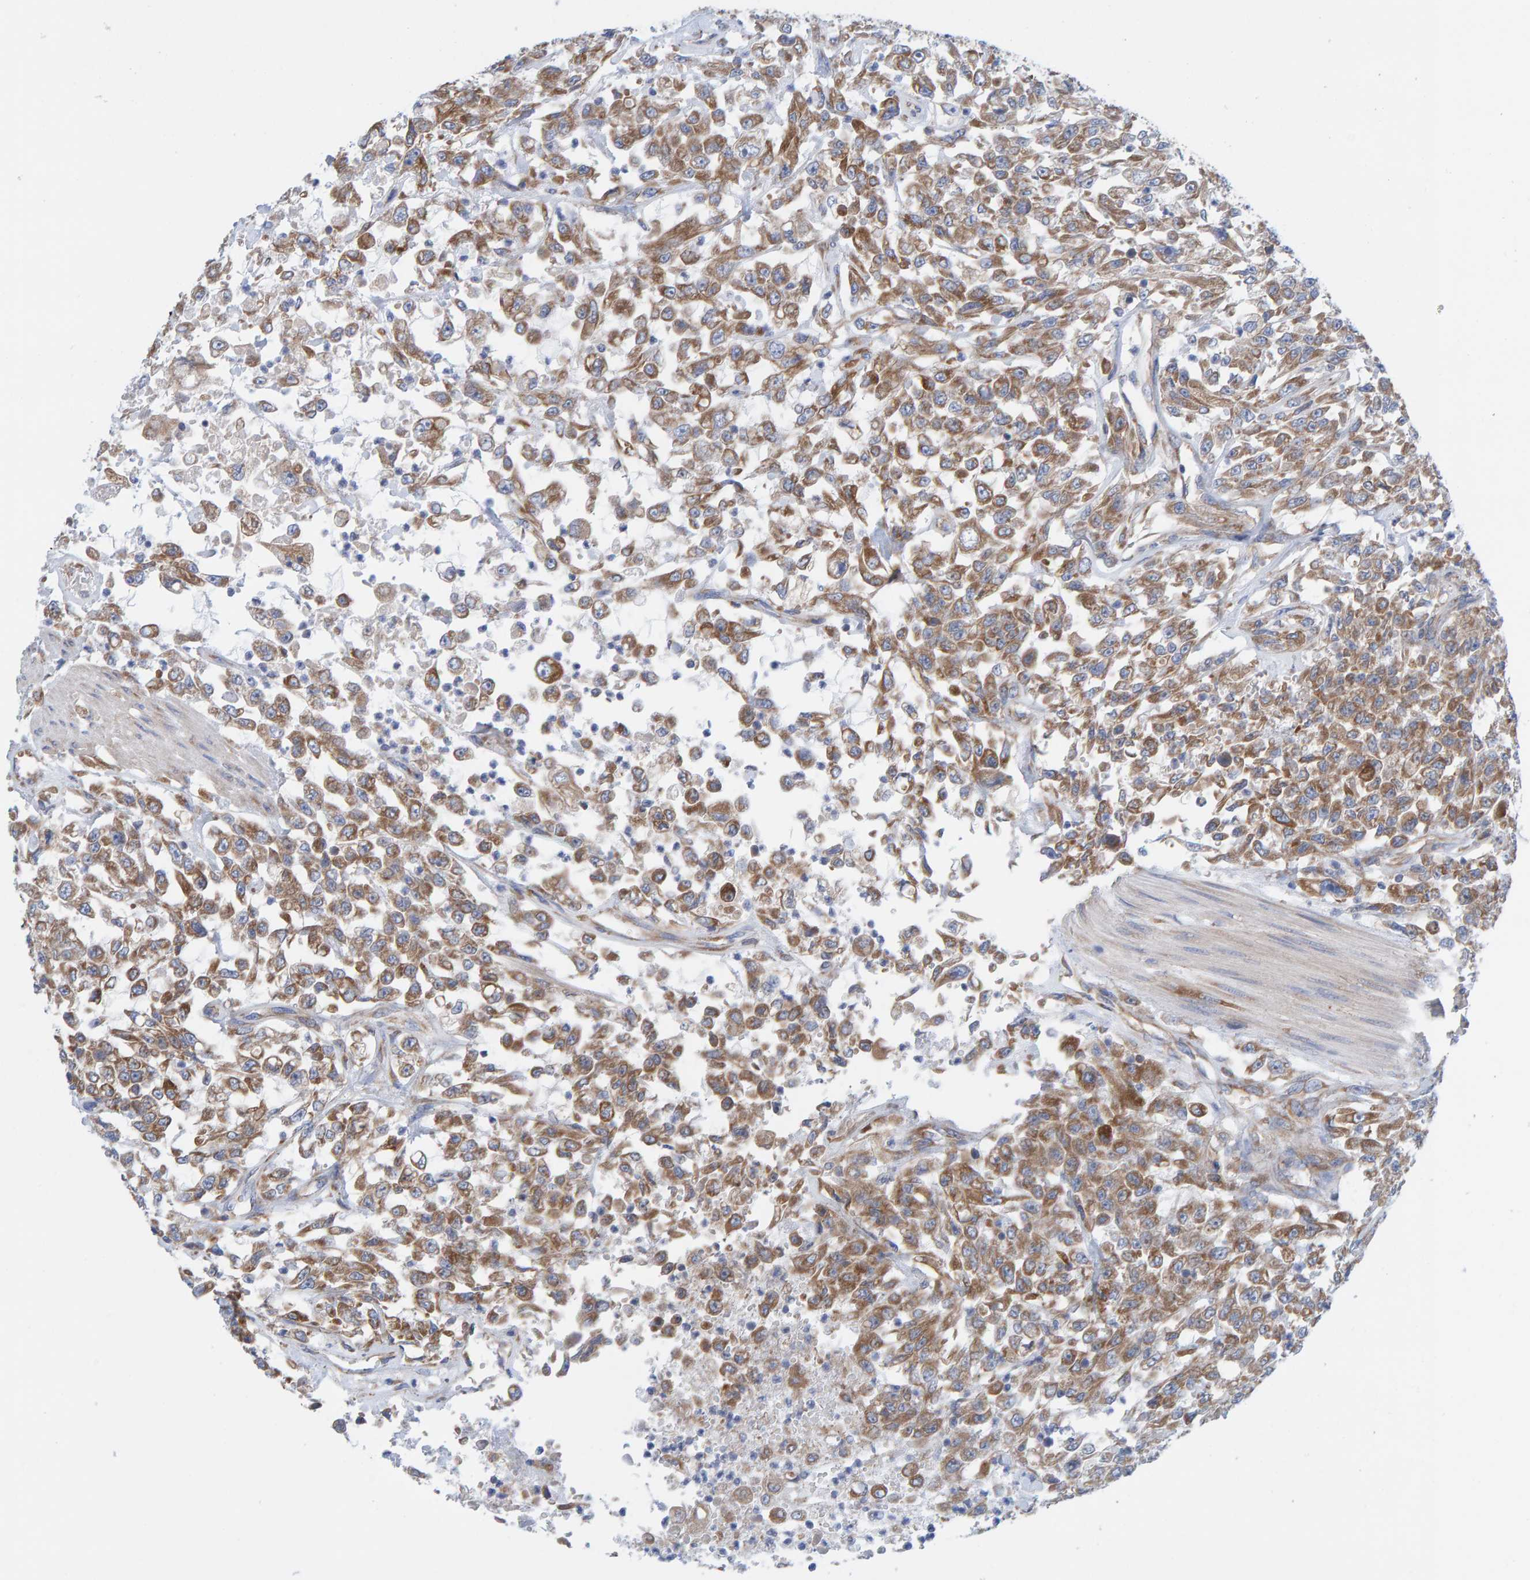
{"staining": {"intensity": "moderate", "quantity": ">75%", "location": "cytoplasmic/membranous"}, "tissue": "urothelial cancer", "cell_type": "Tumor cells", "image_type": "cancer", "snomed": [{"axis": "morphology", "description": "Urothelial carcinoma, High grade"}, {"axis": "topography", "description": "Urinary bladder"}], "caption": "Moderate cytoplasmic/membranous expression is present in approximately >75% of tumor cells in urothelial carcinoma (high-grade). (Brightfield microscopy of DAB IHC at high magnification).", "gene": "CDK5RAP3", "patient": {"sex": "male", "age": 46}}